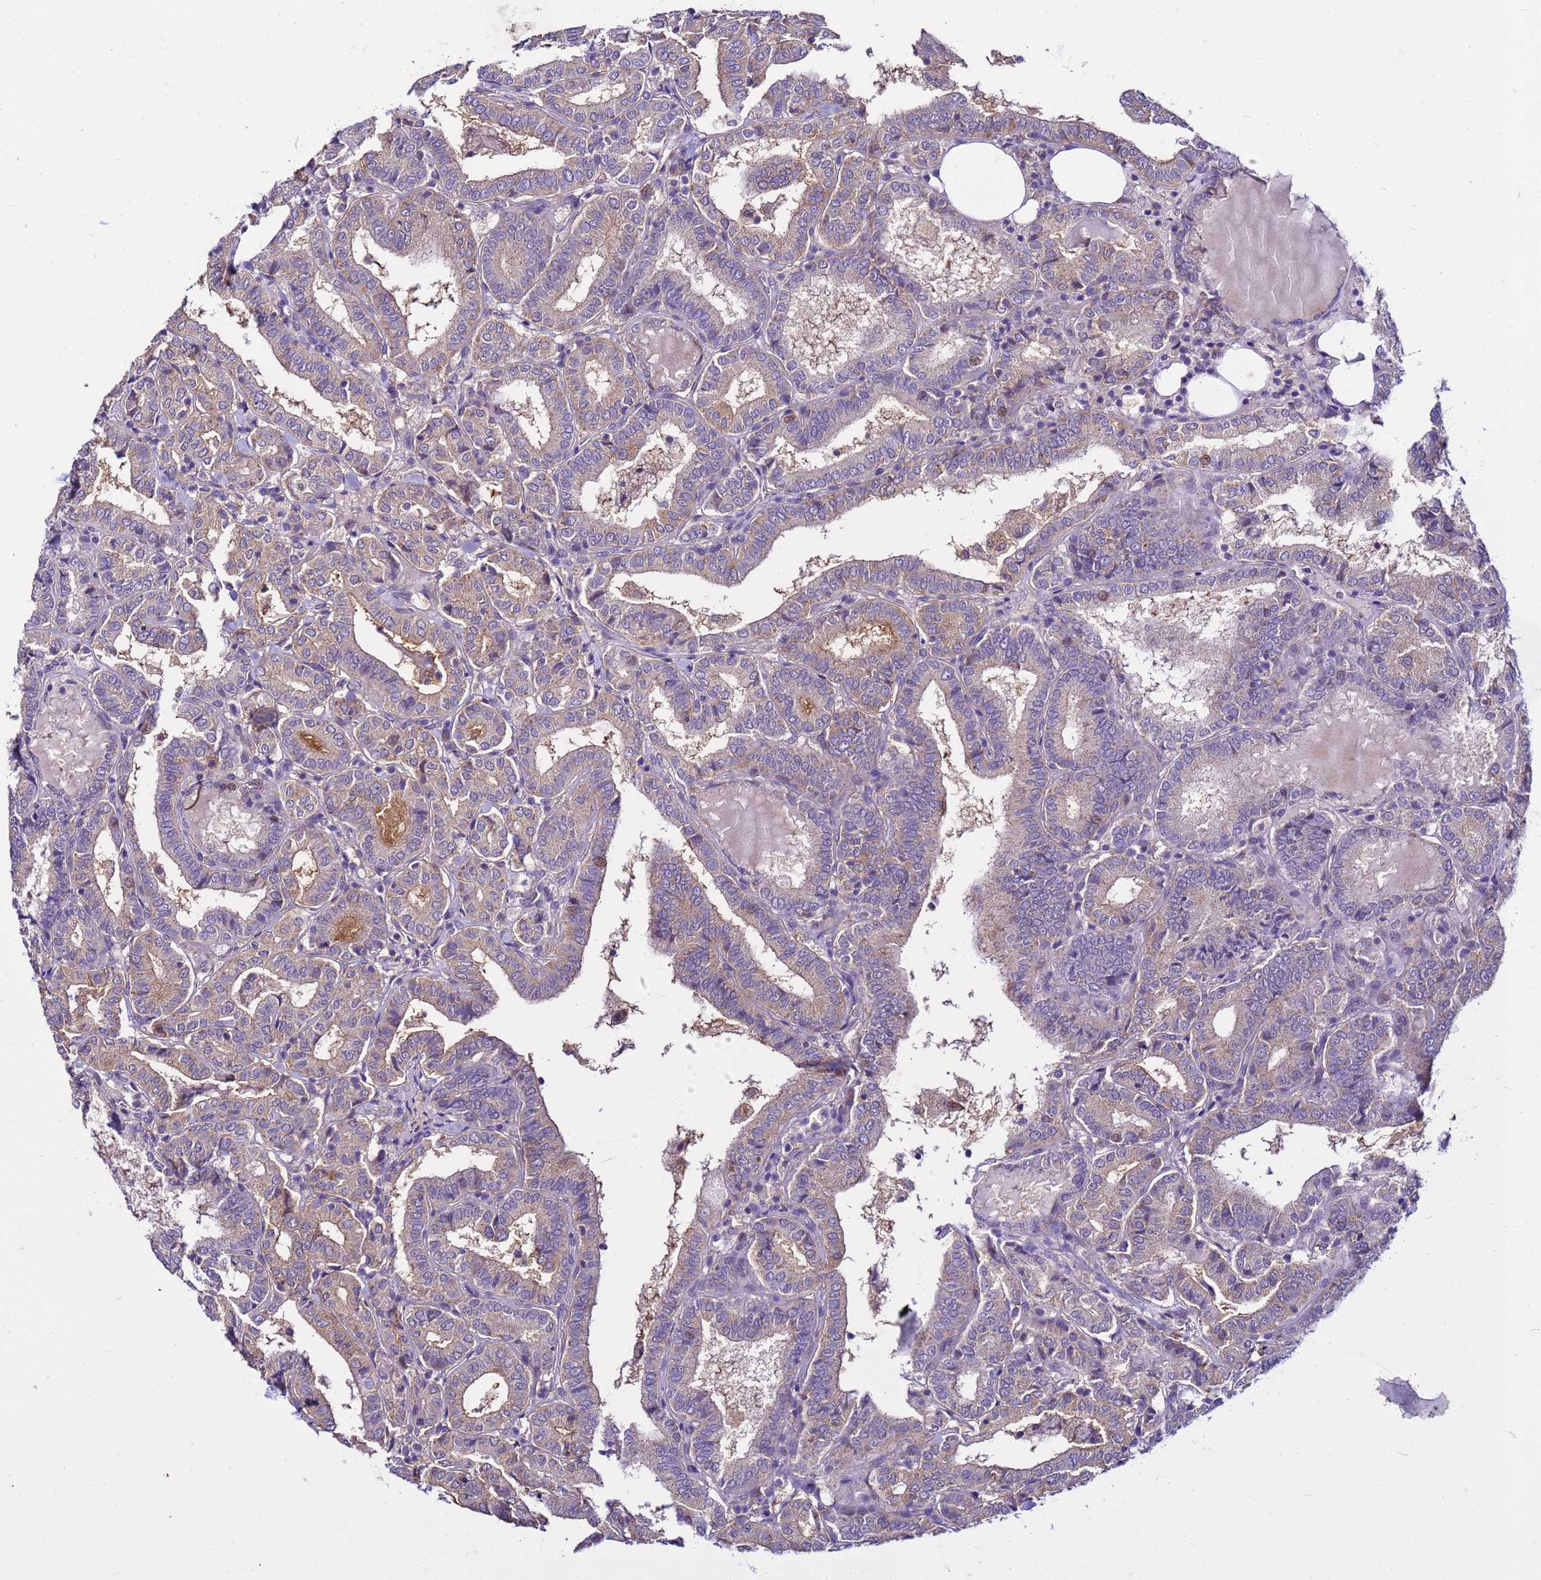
{"staining": {"intensity": "weak", "quantity": "<25%", "location": "cytoplasmic/membranous"}, "tissue": "thyroid cancer", "cell_type": "Tumor cells", "image_type": "cancer", "snomed": [{"axis": "morphology", "description": "Papillary adenocarcinoma, NOS"}, {"axis": "topography", "description": "Thyroid gland"}], "caption": "Human thyroid papillary adenocarcinoma stained for a protein using IHC shows no expression in tumor cells.", "gene": "PKD1", "patient": {"sex": "female", "age": 72}}